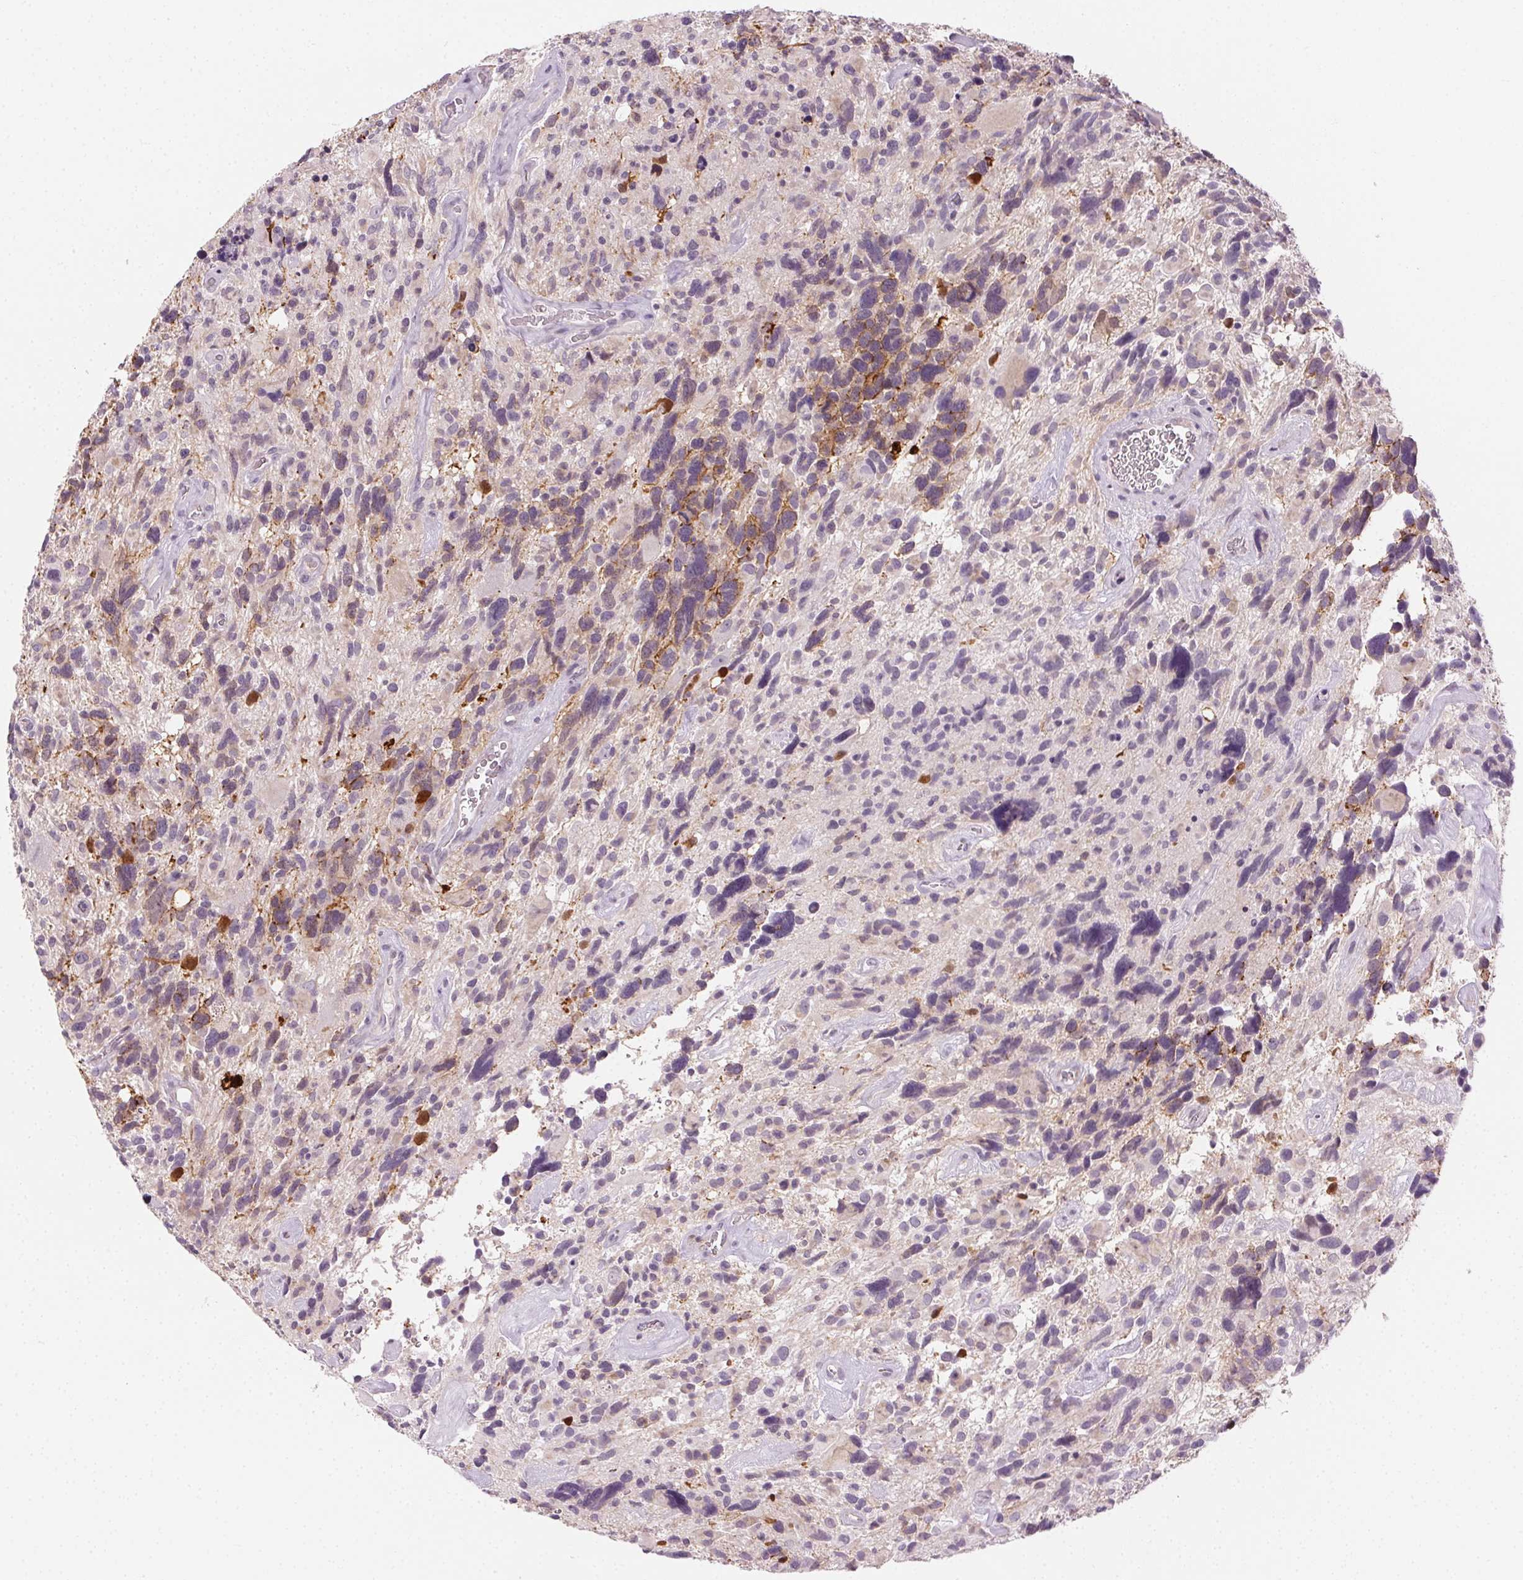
{"staining": {"intensity": "moderate", "quantity": "<25%", "location": "cytoplasmic/membranous"}, "tissue": "glioma", "cell_type": "Tumor cells", "image_type": "cancer", "snomed": [{"axis": "morphology", "description": "Glioma, malignant, High grade"}, {"axis": "topography", "description": "Brain"}], "caption": "Malignant high-grade glioma tissue demonstrates moderate cytoplasmic/membranous staining in about <25% of tumor cells, visualized by immunohistochemistry.", "gene": "AIF1L", "patient": {"sex": "male", "age": 49}}